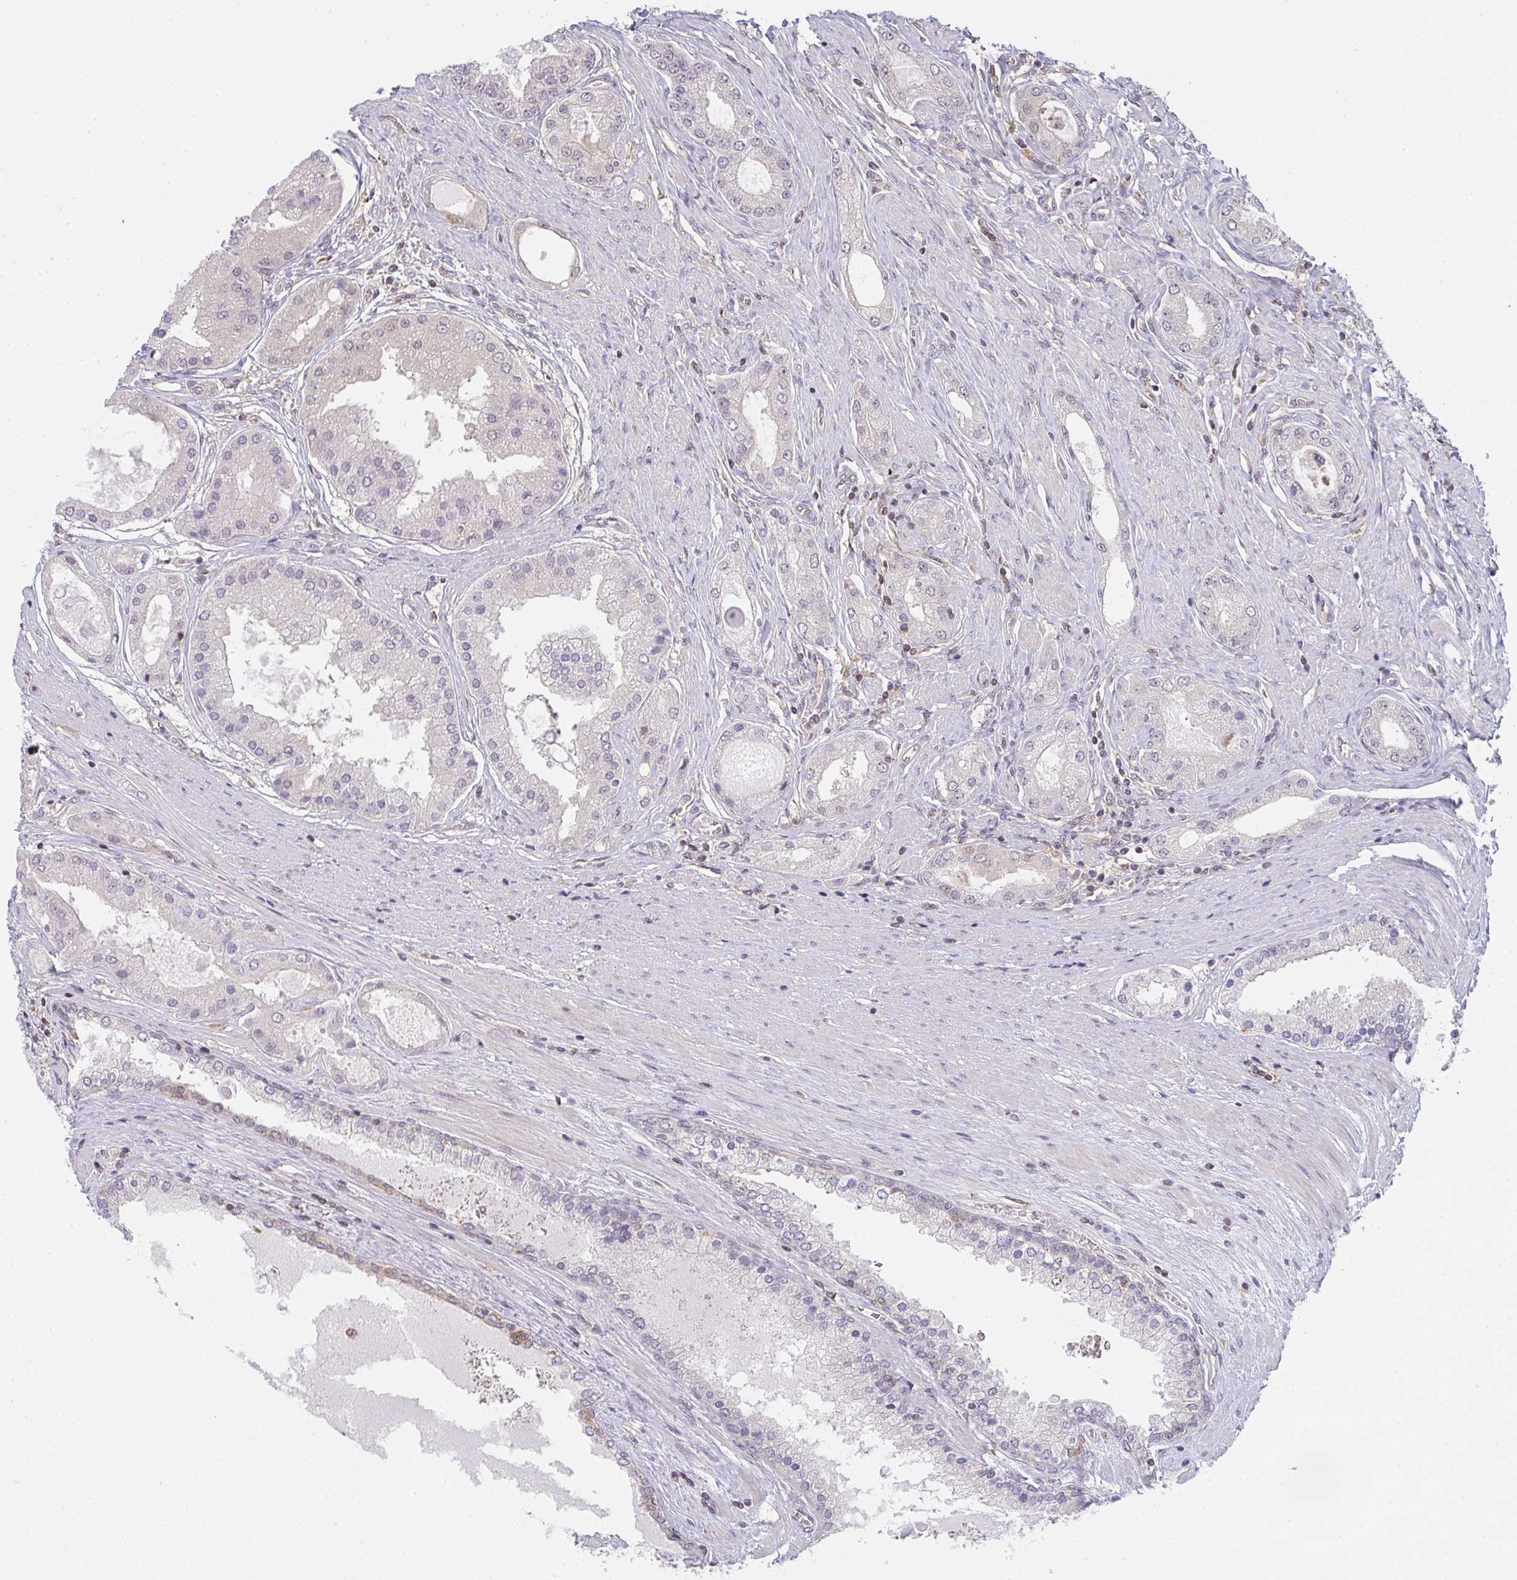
{"staining": {"intensity": "negative", "quantity": "none", "location": "none"}, "tissue": "prostate cancer", "cell_type": "Tumor cells", "image_type": "cancer", "snomed": [{"axis": "morphology", "description": "Adenocarcinoma, High grade"}, {"axis": "topography", "description": "Prostate"}], "caption": "Tumor cells show no significant protein positivity in prostate high-grade adenocarcinoma. Brightfield microscopy of immunohistochemistry (IHC) stained with DAB (3,3'-diaminobenzidine) (brown) and hematoxylin (blue), captured at high magnification.", "gene": "GSDMB", "patient": {"sex": "male", "age": 67}}